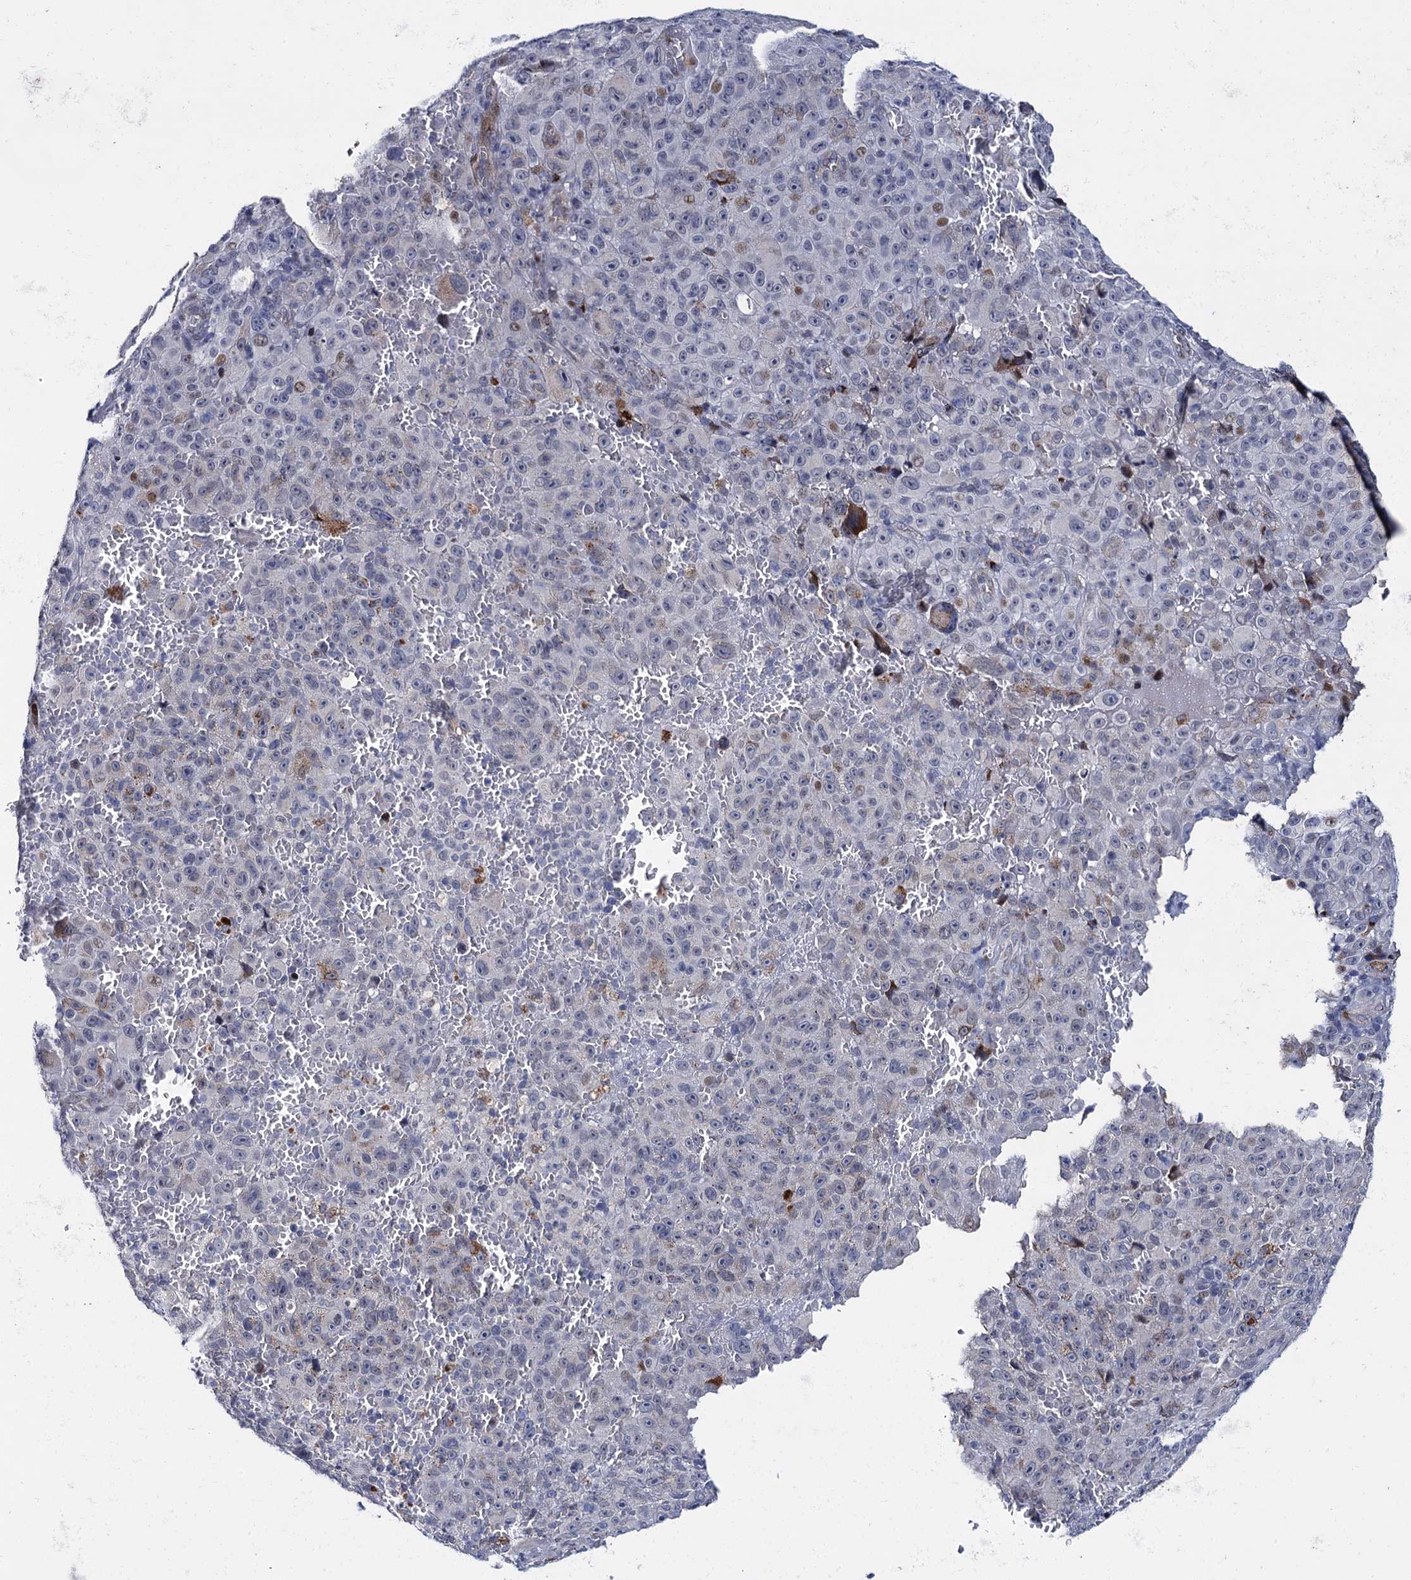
{"staining": {"intensity": "negative", "quantity": "none", "location": "none"}, "tissue": "melanoma", "cell_type": "Tumor cells", "image_type": "cancer", "snomed": [{"axis": "morphology", "description": "Malignant melanoma, NOS"}, {"axis": "topography", "description": "Skin"}], "caption": "High power microscopy photomicrograph of an immunohistochemistry image of melanoma, revealing no significant positivity in tumor cells. (DAB (3,3'-diaminobenzidine) immunohistochemistry, high magnification).", "gene": "THAP2", "patient": {"sex": "female", "age": 82}}